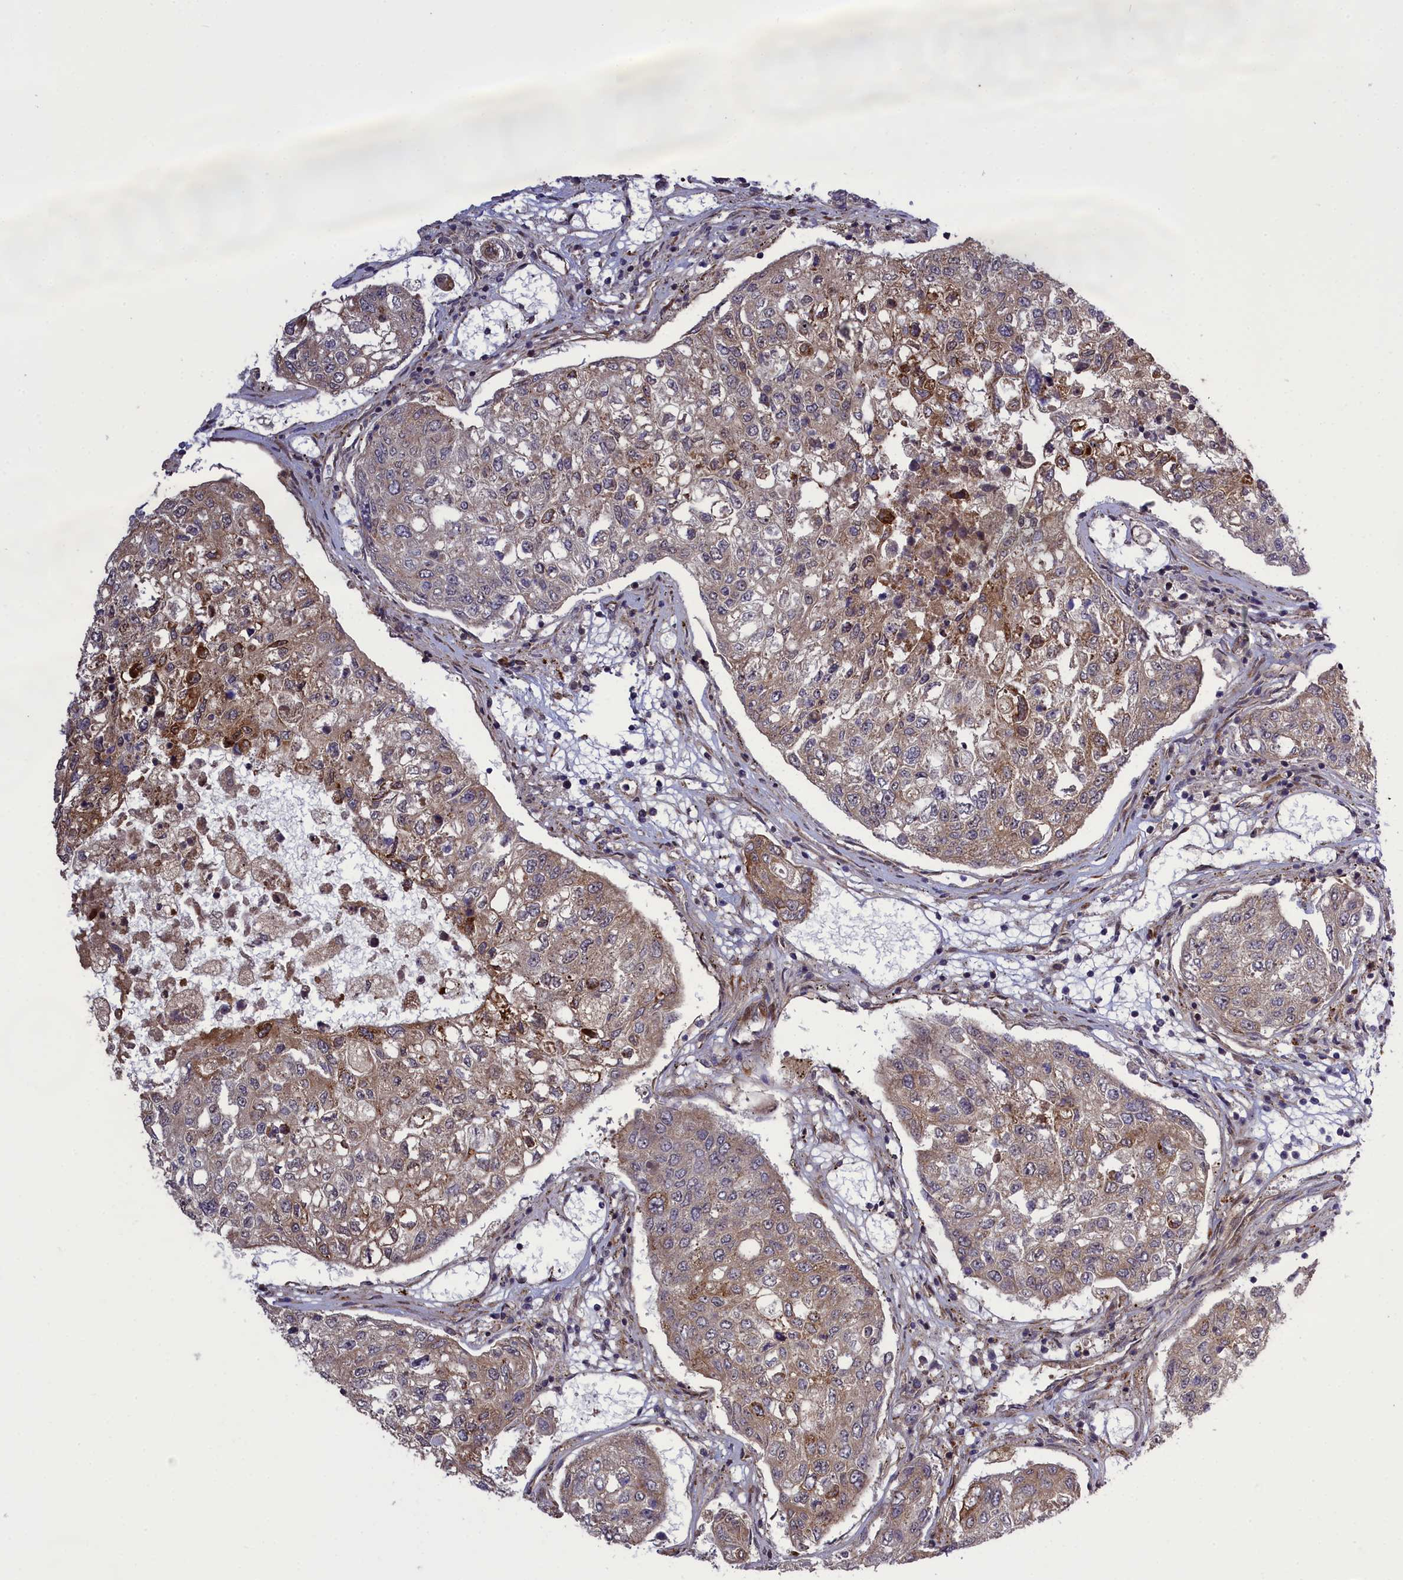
{"staining": {"intensity": "moderate", "quantity": "25%-75%", "location": "cytoplasmic/membranous"}, "tissue": "urothelial cancer", "cell_type": "Tumor cells", "image_type": "cancer", "snomed": [{"axis": "morphology", "description": "Urothelial carcinoma, High grade"}, {"axis": "topography", "description": "Lymph node"}, {"axis": "topography", "description": "Urinary bladder"}], "caption": "Immunohistochemical staining of high-grade urothelial carcinoma reveals medium levels of moderate cytoplasmic/membranous protein expression in approximately 25%-75% of tumor cells.", "gene": "DDX60L", "patient": {"sex": "male", "age": 51}}